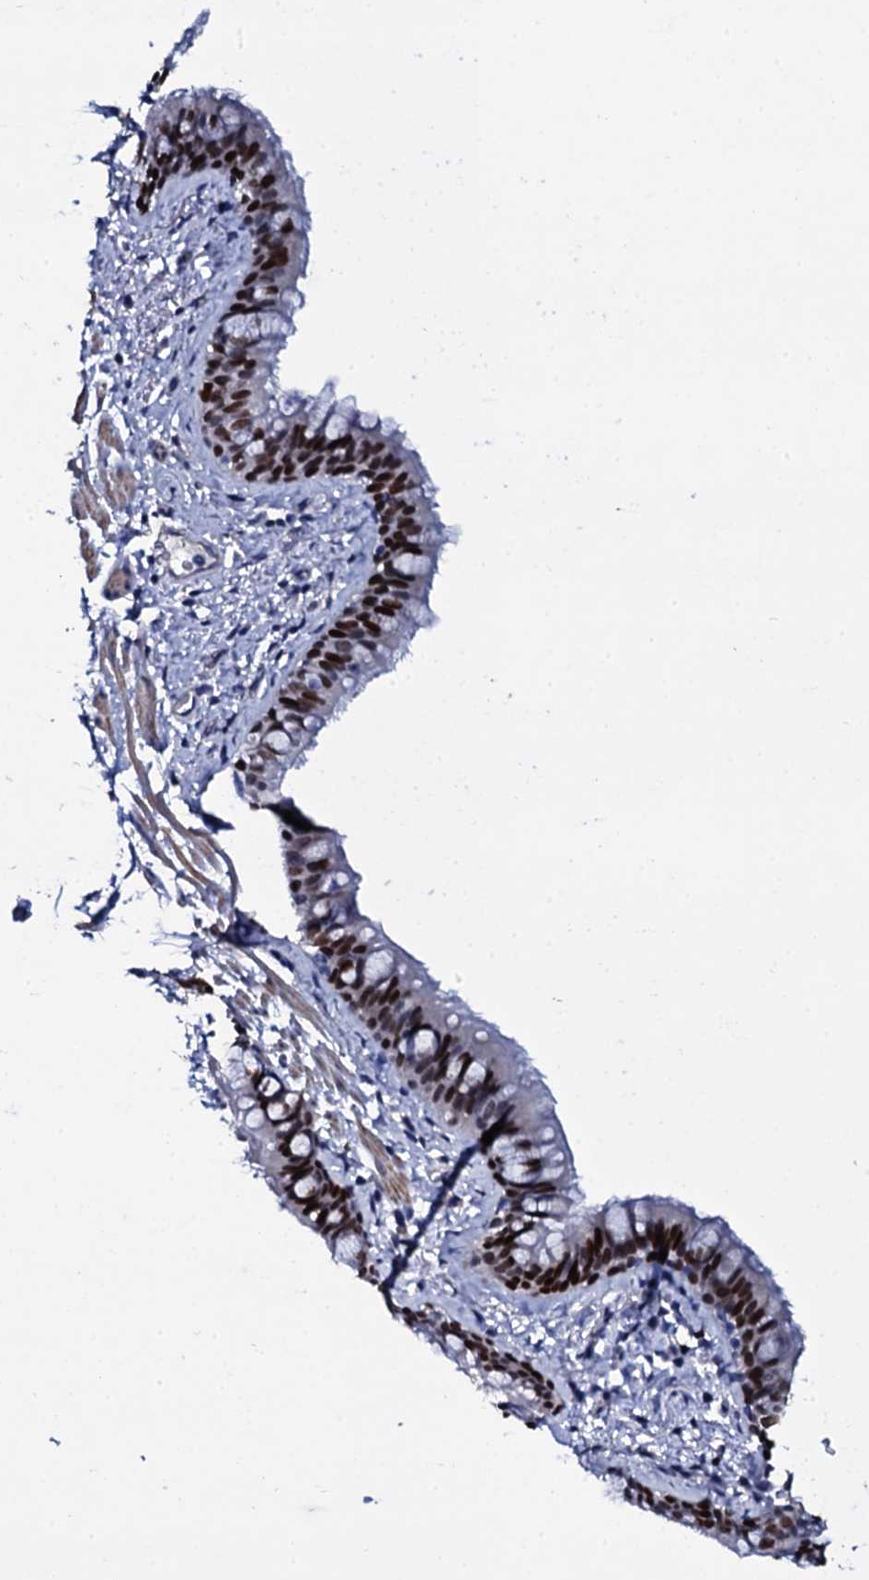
{"staining": {"intensity": "strong", "quantity": ">75%", "location": "nuclear"}, "tissue": "bronchus", "cell_type": "Respiratory epithelial cells", "image_type": "normal", "snomed": [{"axis": "morphology", "description": "Normal tissue, NOS"}, {"axis": "topography", "description": "Cartilage tissue"}, {"axis": "topography", "description": "Bronchus"}], "caption": "Unremarkable bronchus shows strong nuclear staining in approximately >75% of respiratory epithelial cells, visualized by immunohistochemistry. Ihc stains the protein of interest in brown and the nuclei are stained blue.", "gene": "NPM2", "patient": {"sex": "female", "age": 36}}